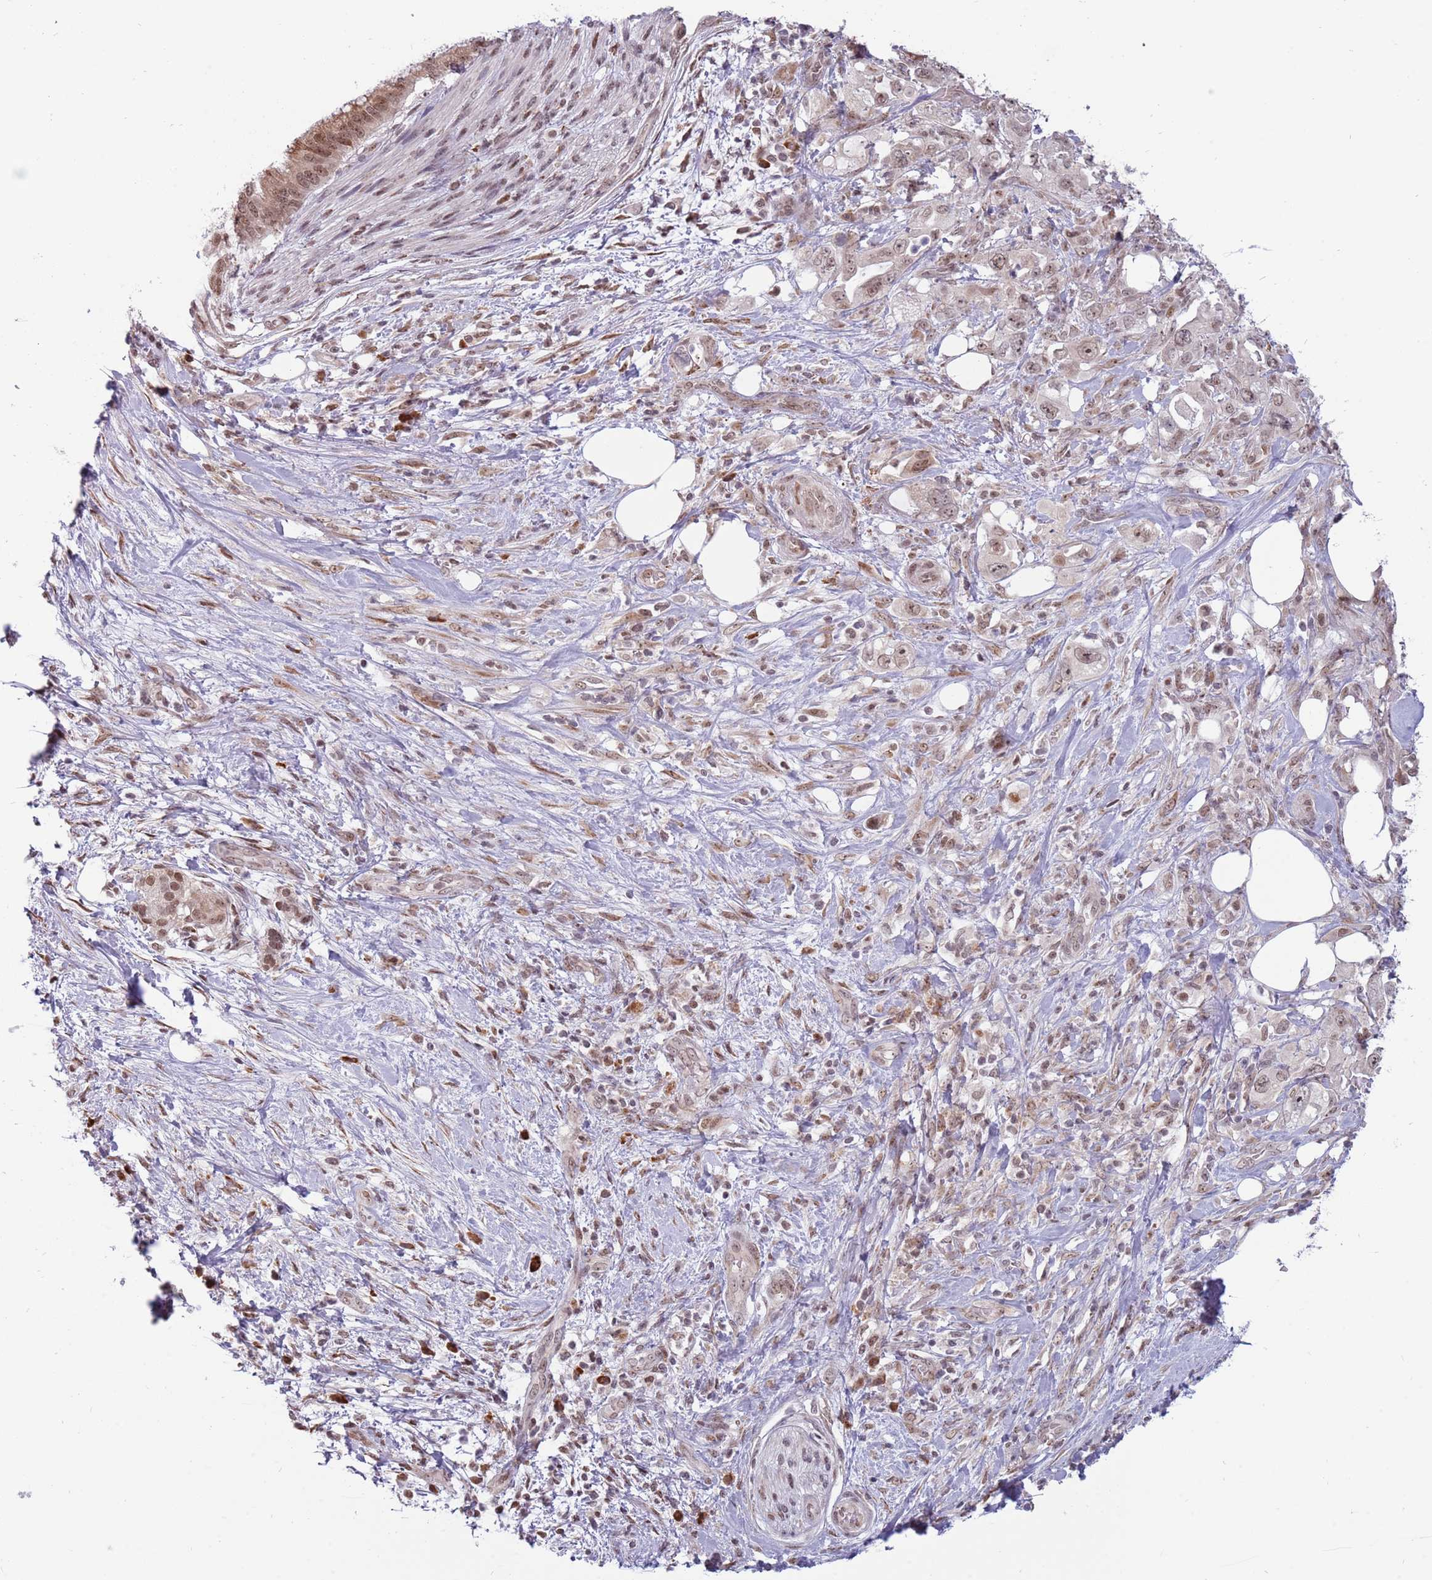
{"staining": {"intensity": "moderate", "quantity": ">75%", "location": "cytoplasmic/membranous,nuclear"}, "tissue": "pancreatic cancer", "cell_type": "Tumor cells", "image_type": "cancer", "snomed": [{"axis": "morphology", "description": "Adenocarcinoma, NOS"}, {"axis": "topography", "description": "Pancreas"}], "caption": "Tumor cells demonstrate medium levels of moderate cytoplasmic/membranous and nuclear staining in approximately >75% of cells in human adenocarcinoma (pancreatic).", "gene": "BARD1", "patient": {"sex": "female", "age": 61}}